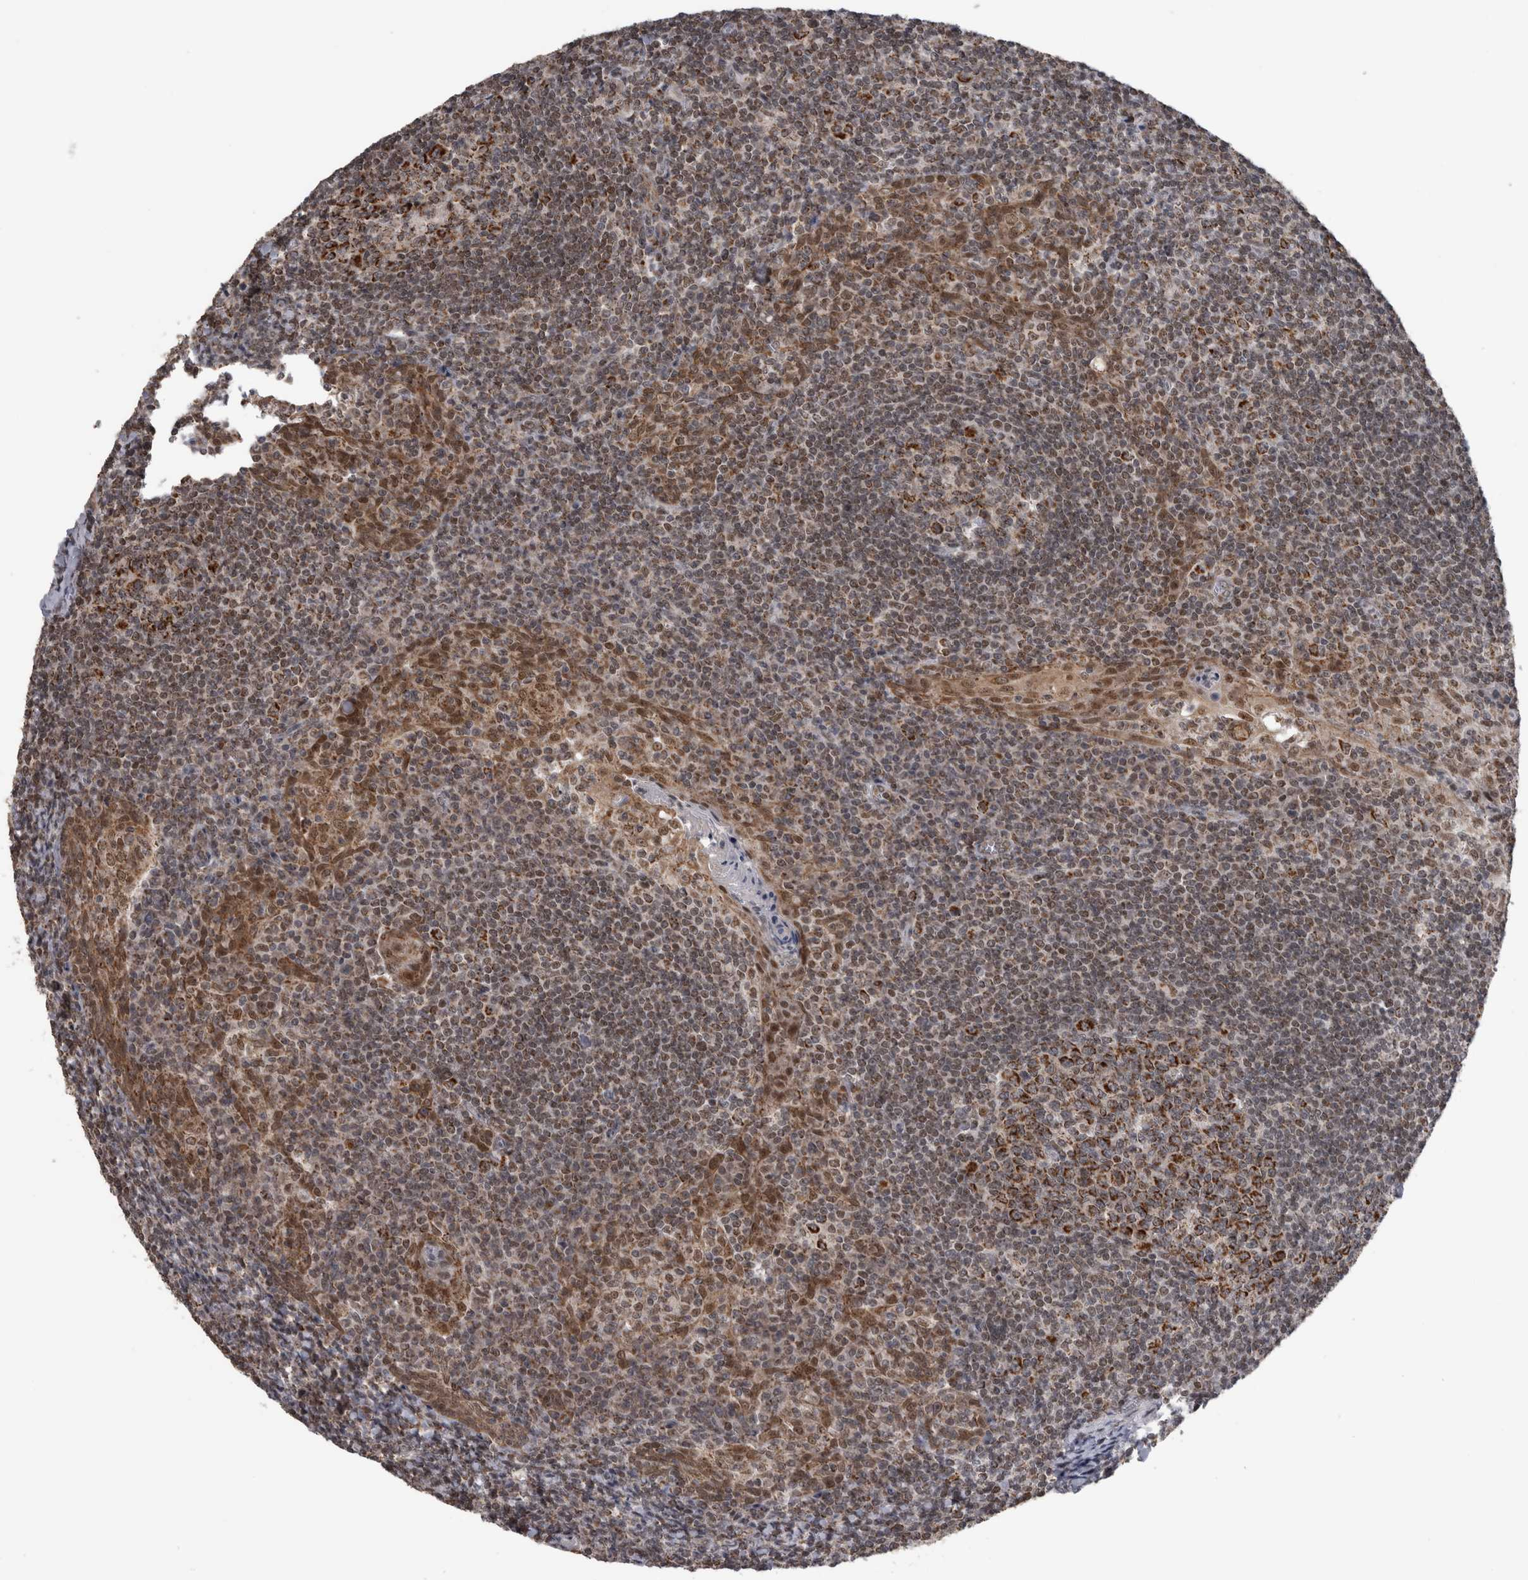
{"staining": {"intensity": "strong", "quantity": "25%-75%", "location": "cytoplasmic/membranous"}, "tissue": "tonsil", "cell_type": "Germinal center cells", "image_type": "normal", "snomed": [{"axis": "morphology", "description": "Normal tissue, NOS"}, {"axis": "topography", "description": "Tonsil"}], "caption": "Immunohistochemical staining of unremarkable tonsil exhibits 25%-75% levels of strong cytoplasmic/membranous protein expression in approximately 25%-75% of germinal center cells. Using DAB (3,3'-diaminobenzidine) (brown) and hematoxylin (blue) stains, captured at high magnification using brightfield microscopy.", "gene": "OR2K2", "patient": {"sex": "male", "age": 37}}